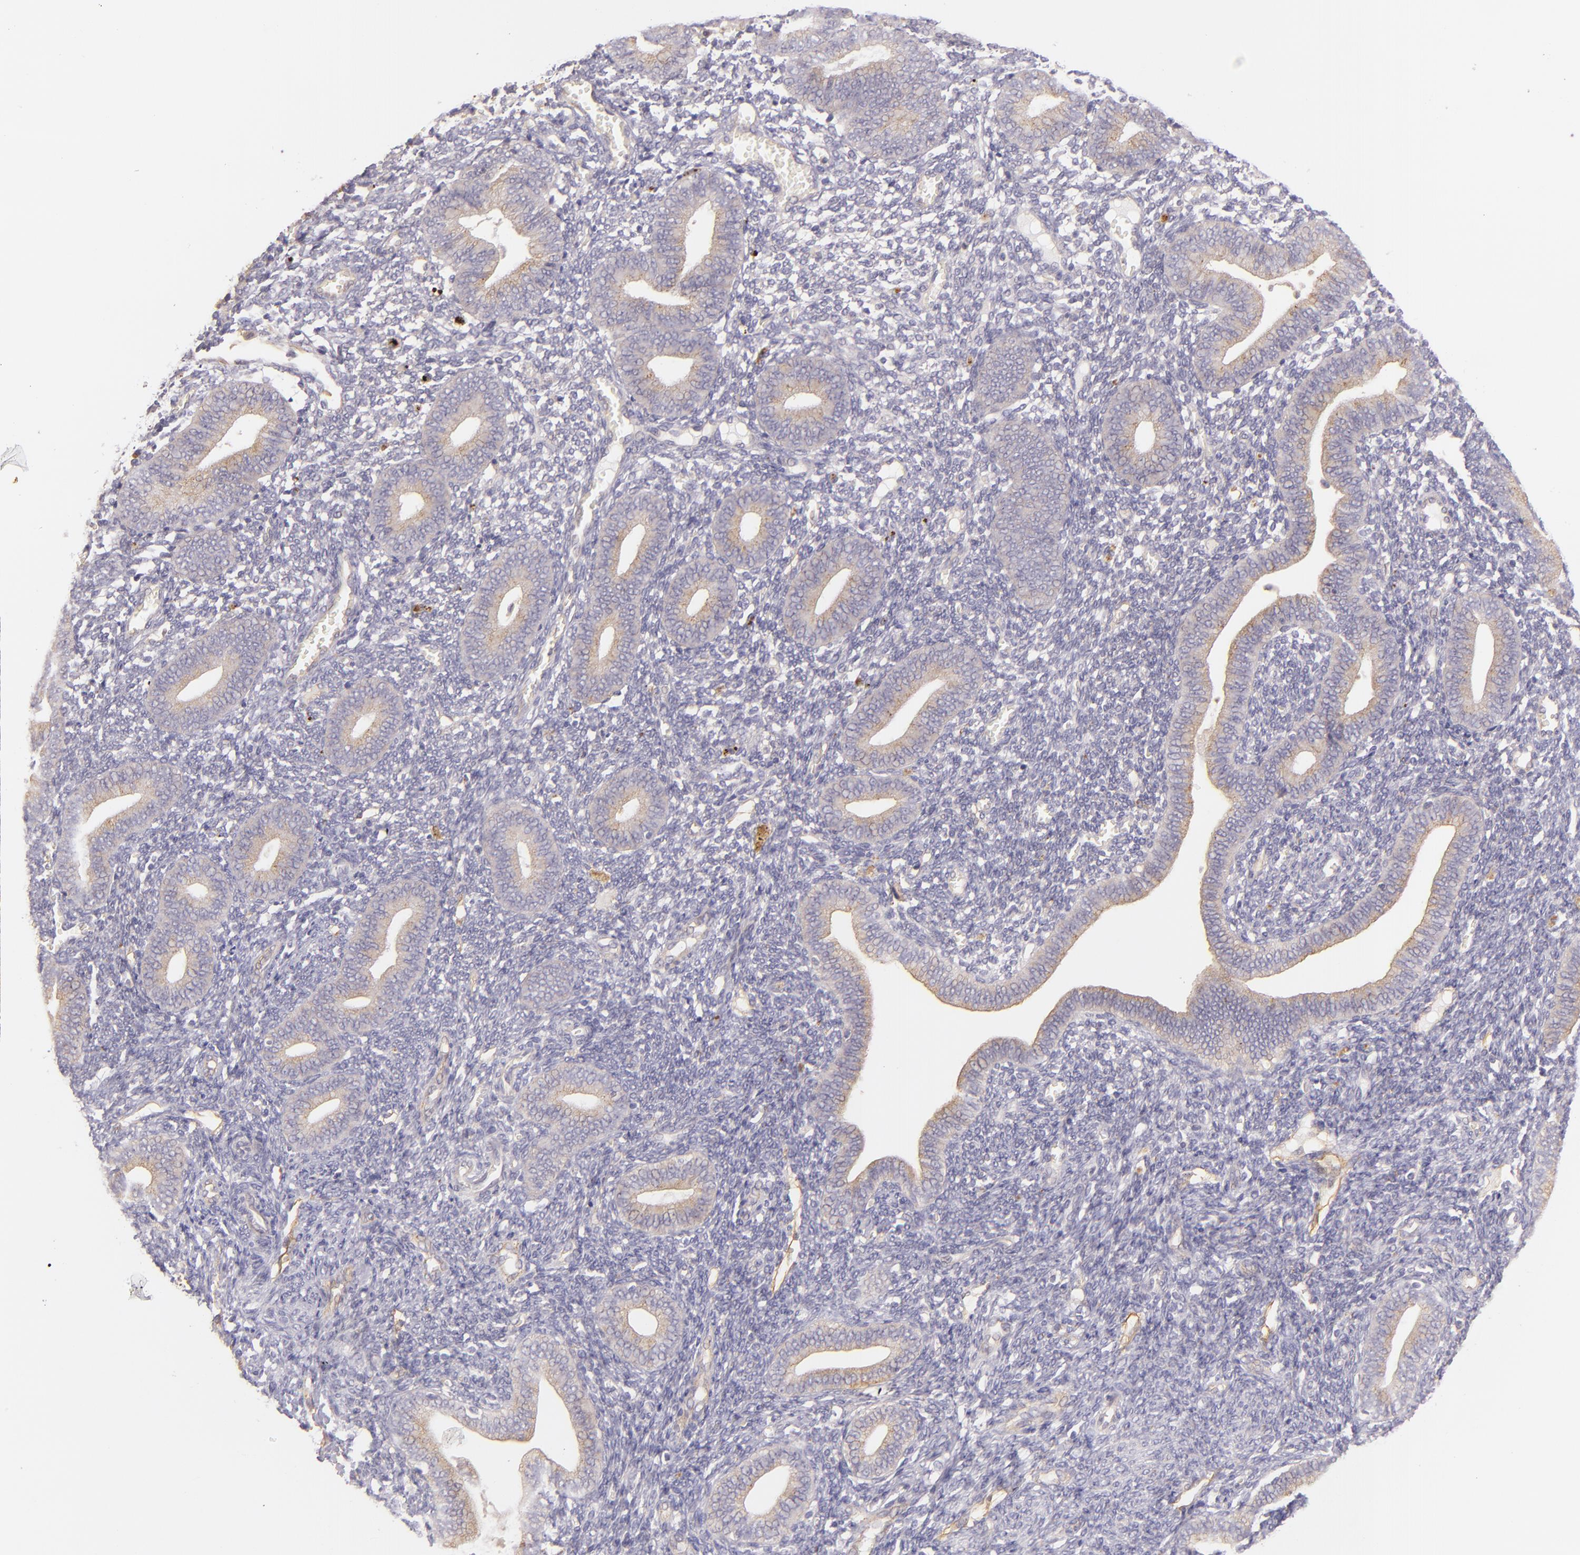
{"staining": {"intensity": "negative", "quantity": "none", "location": "none"}, "tissue": "endometrium", "cell_type": "Cells in endometrial stroma", "image_type": "normal", "snomed": [{"axis": "morphology", "description": "Normal tissue, NOS"}, {"axis": "topography", "description": "Uterus"}, {"axis": "topography", "description": "Endometrium"}], "caption": "The micrograph shows no staining of cells in endometrial stroma in unremarkable endometrium.", "gene": "CTSF", "patient": {"sex": "female", "age": 33}}